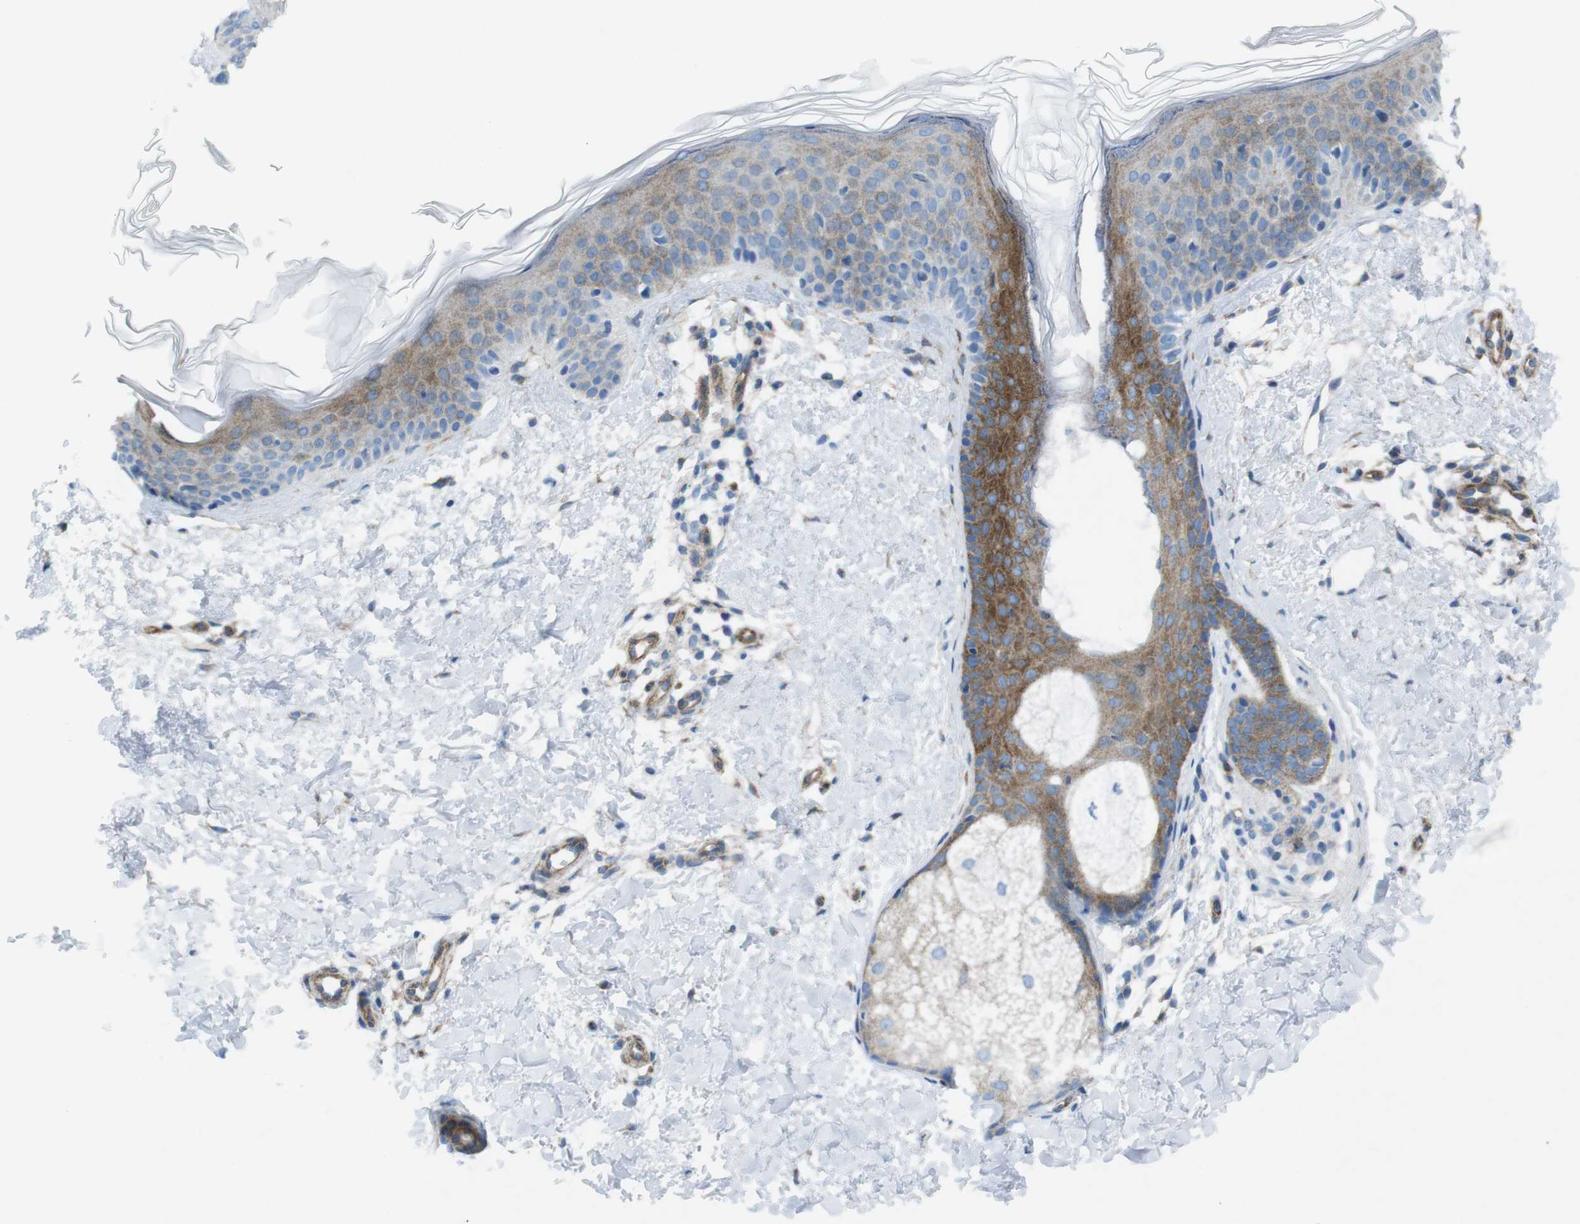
{"staining": {"intensity": "negative", "quantity": "none", "location": "none"}, "tissue": "skin", "cell_type": "Fibroblasts", "image_type": "normal", "snomed": [{"axis": "morphology", "description": "Normal tissue, NOS"}, {"axis": "topography", "description": "Skin"}], "caption": "High power microscopy image of an immunohistochemistry (IHC) image of normal skin, revealing no significant staining in fibroblasts.", "gene": "DIAPH2", "patient": {"sex": "female", "age": 56}}